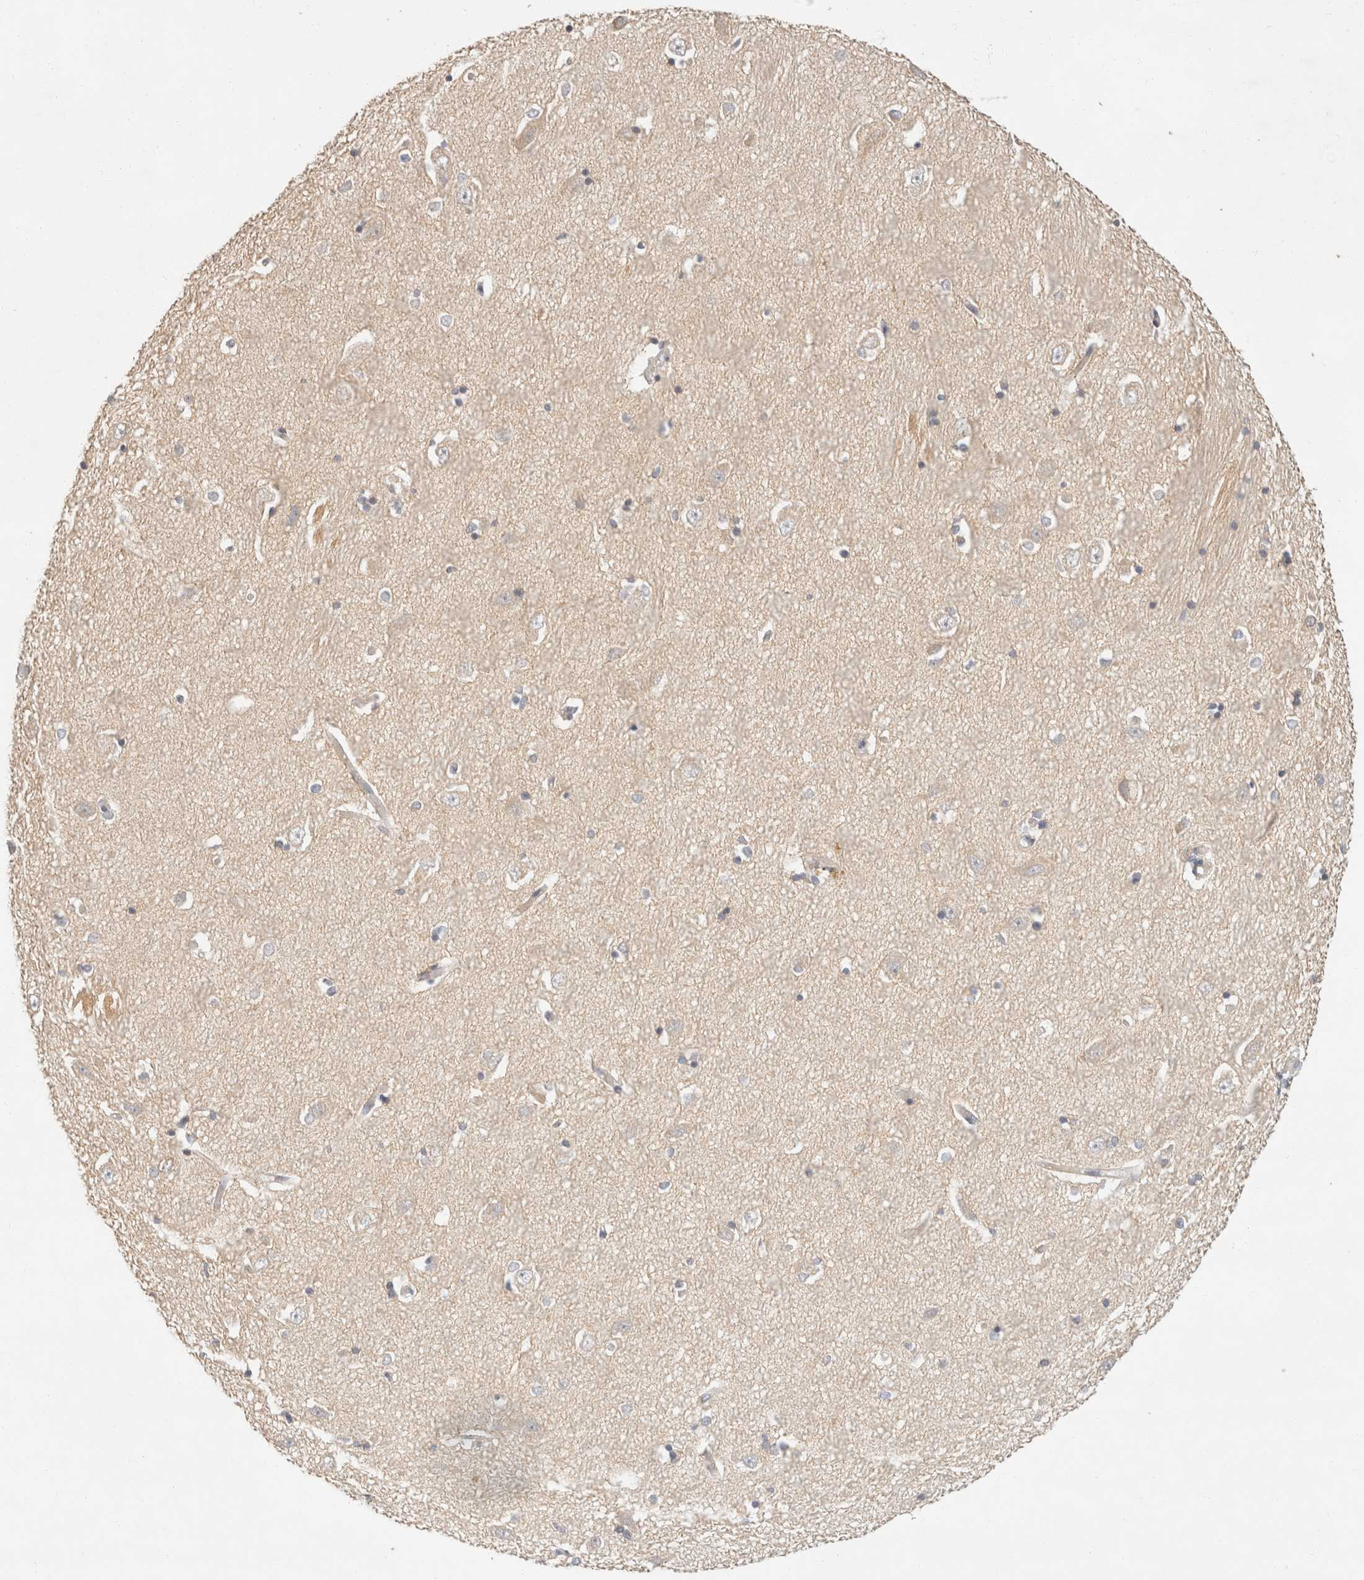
{"staining": {"intensity": "weak", "quantity": "<25%", "location": "cytoplasmic/membranous"}, "tissue": "hippocampus", "cell_type": "Glial cells", "image_type": "normal", "snomed": [{"axis": "morphology", "description": "Normal tissue, NOS"}, {"axis": "topography", "description": "Hippocampus"}], "caption": "IHC of unremarkable hippocampus exhibits no staining in glial cells.", "gene": "TACC1", "patient": {"sex": "male", "age": 45}}